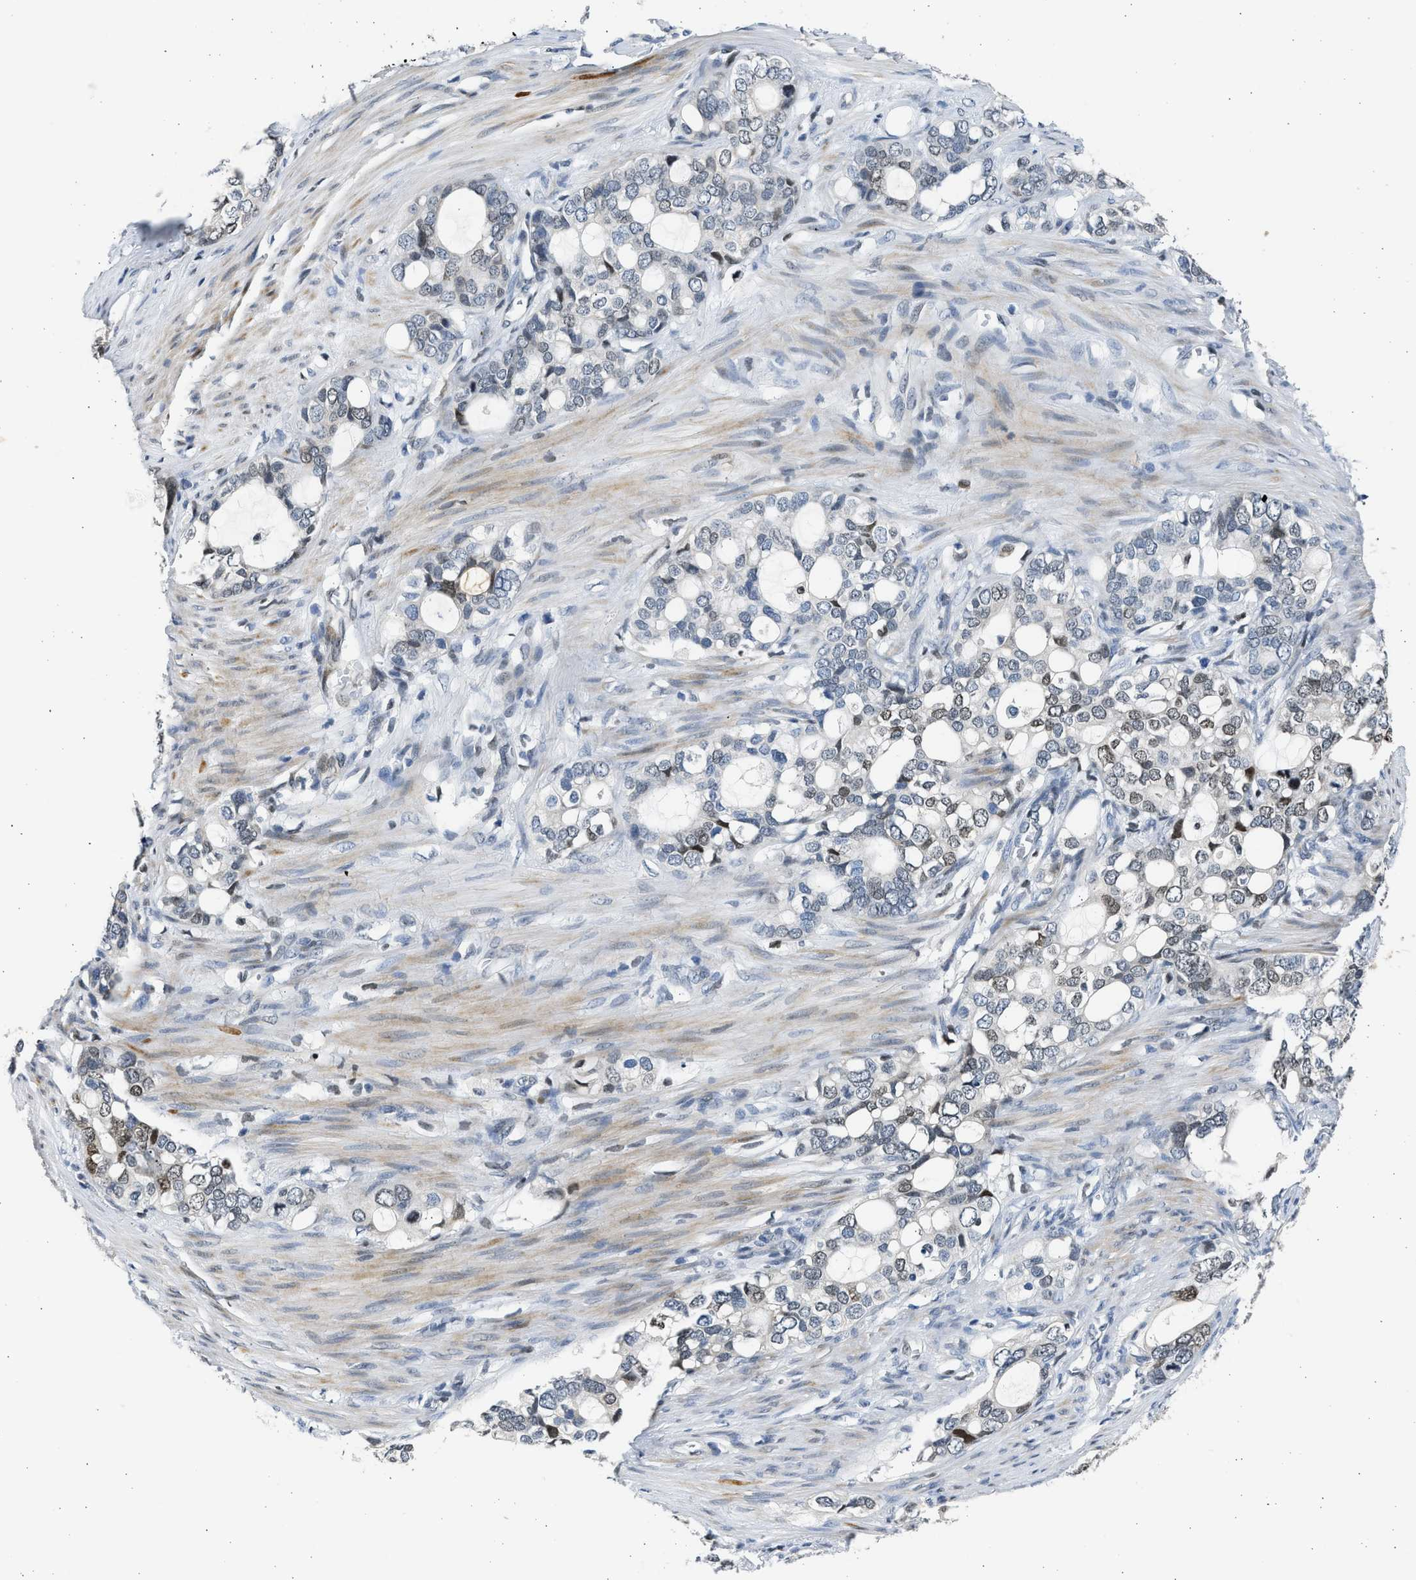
{"staining": {"intensity": "moderate", "quantity": "<25%", "location": "nuclear"}, "tissue": "stomach cancer", "cell_type": "Tumor cells", "image_type": "cancer", "snomed": [{"axis": "morphology", "description": "Adenocarcinoma, NOS"}, {"axis": "topography", "description": "Stomach"}], "caption": "Tumor cells reveal moderate nuclear staining in about <25% of cells in stomach adenocarcinoma.", "gene": "HMGN3", "patient": {"sex": "female", "age": 75}}